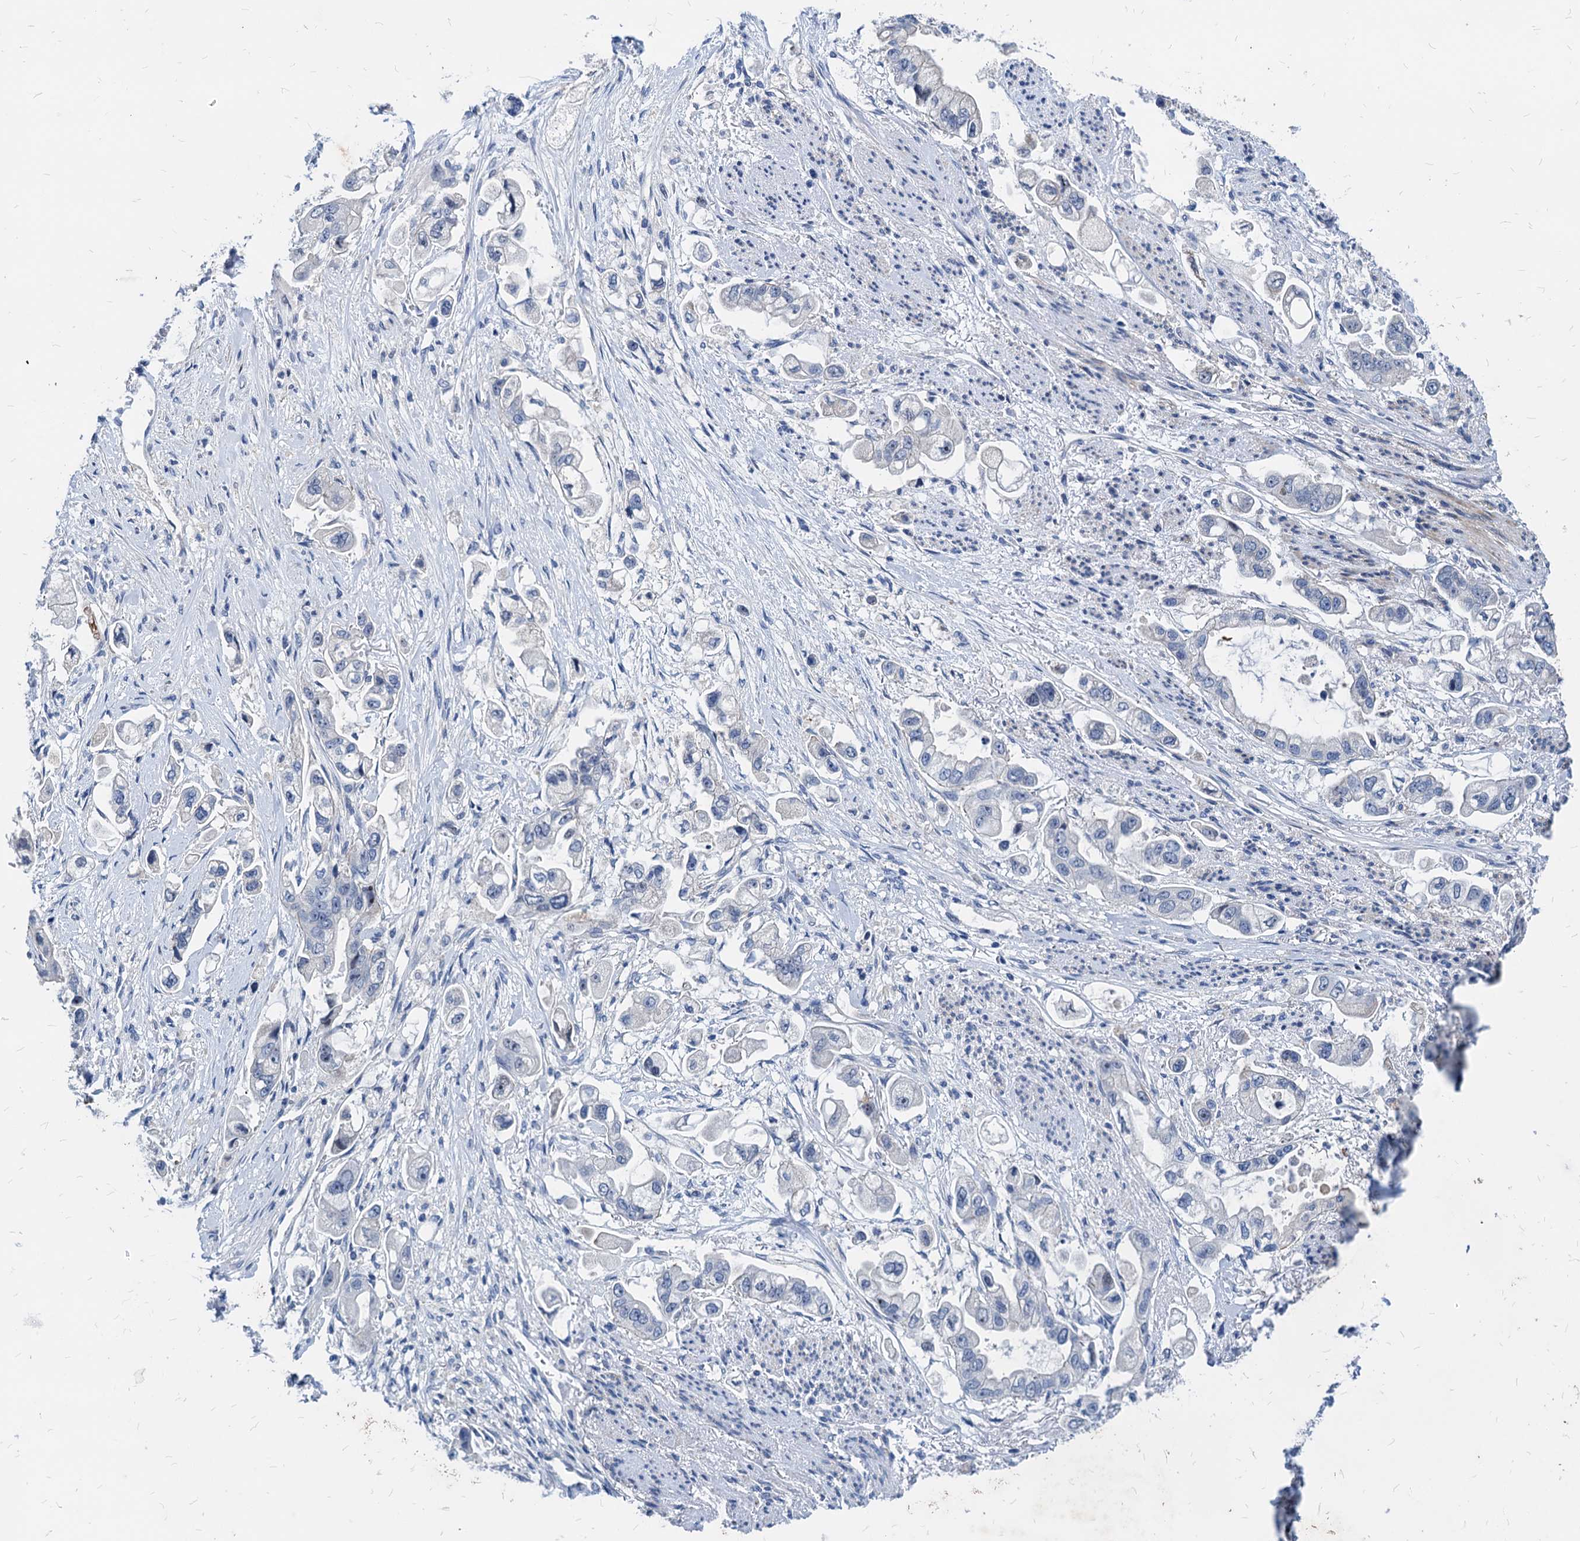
{"staining": {"intensity": "negative", "quantity": "none", "location": "none"}, "tissue": "stomach cancer", "cell_type": "Tumor cells", "image_type": "cancer", "snomed": [{"axis": "morphology", "description": "Adenocarcinoma, NOS"}, {"axis": "topography", "description": "Stomach"}], "caption": "An immunohistochemistry (IHC) histopathology image of adenocarcinoma (stomach) is shown. There is no staining in tumor cells of adenocarcinoma (stomach).", "gene": "HSF2", "patient": {"sex": "male", "age": 62}}